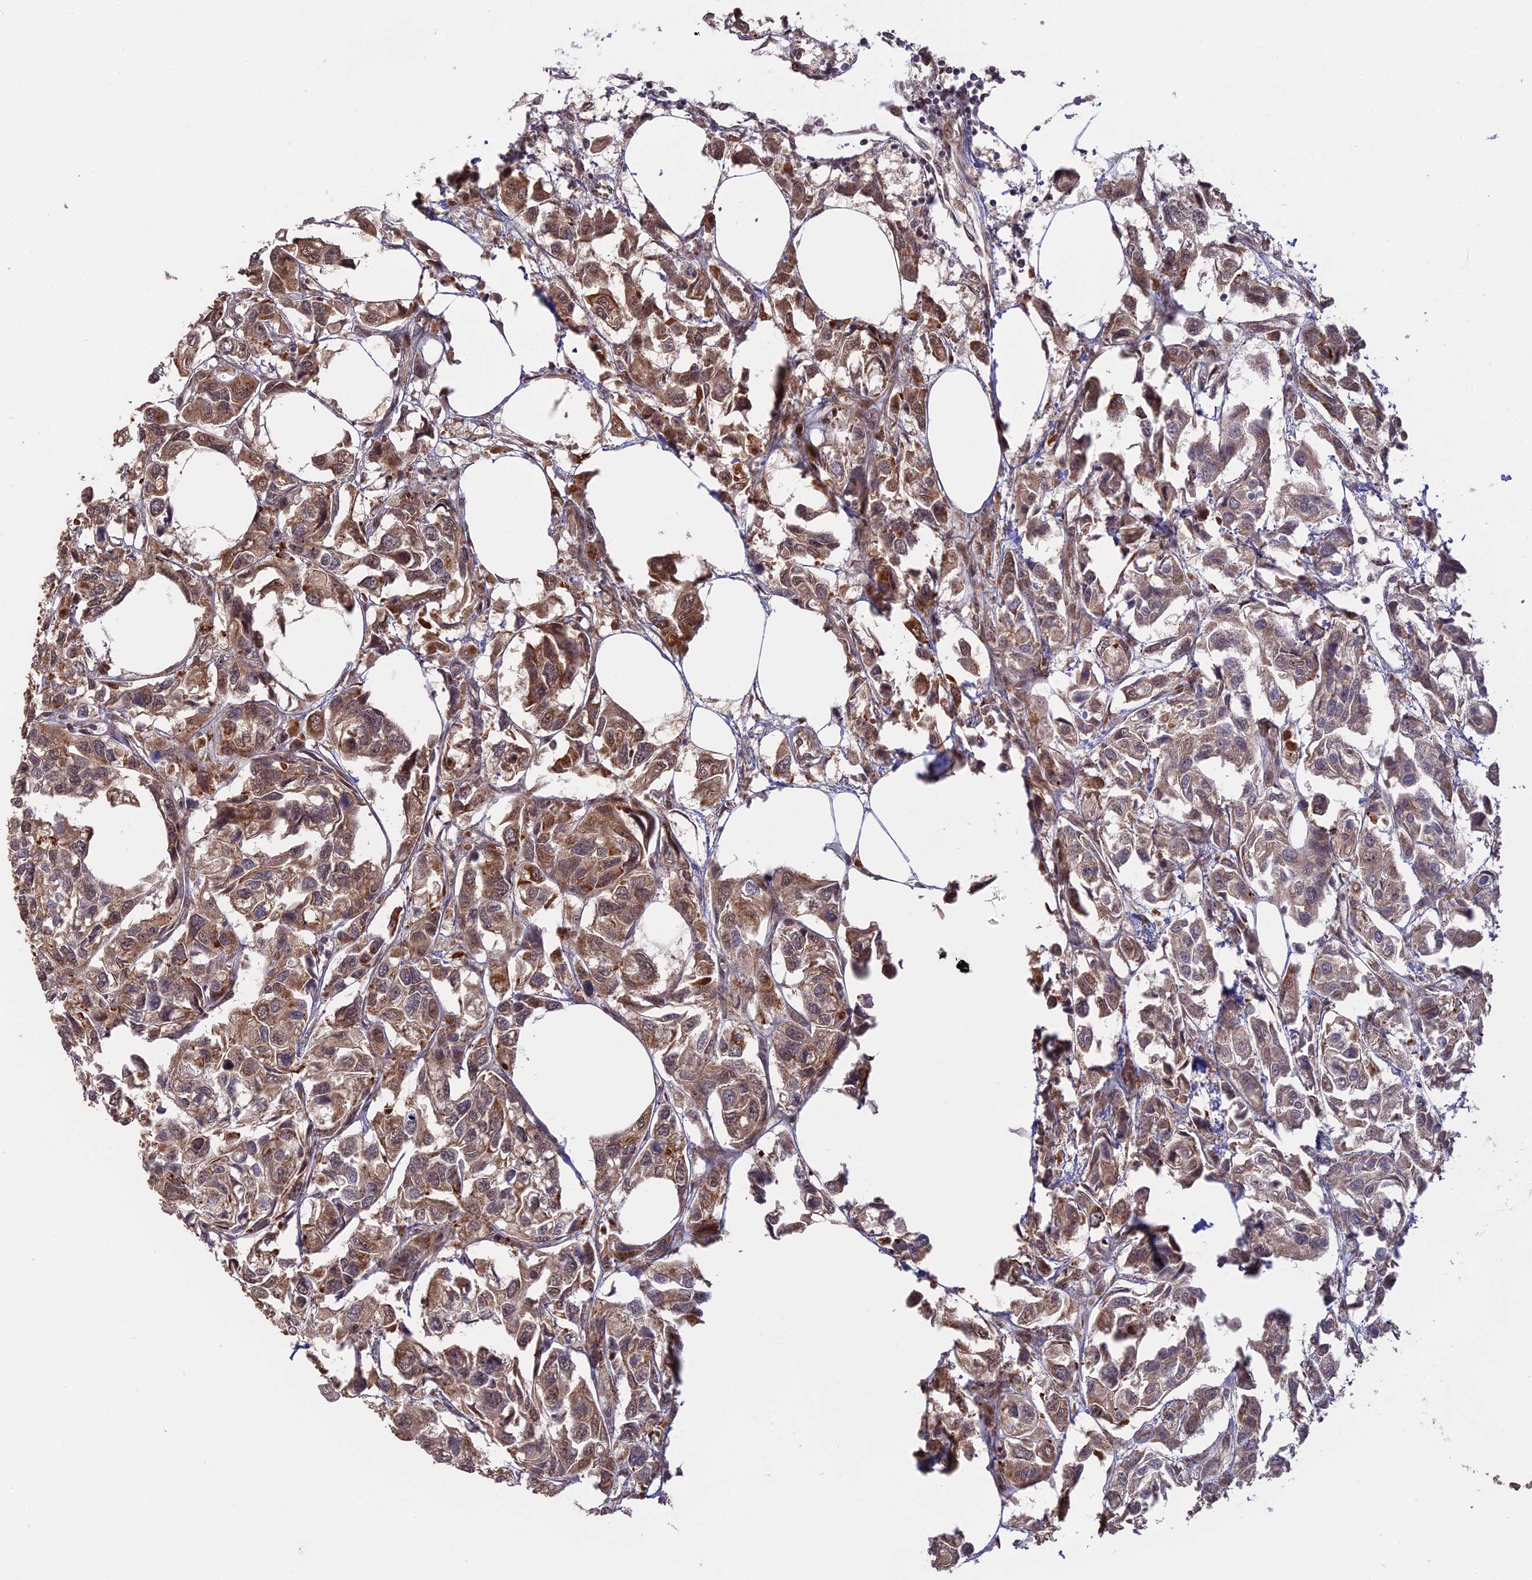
{"staining": {"intensity": "moderate", "quantity": ">75%", "location": "cytoplasmic/membranous,nuclear"}, "tissue": "urothelial cancer", "cell_type": "Tumor cells", "image_type": "cancer", "snomed": [{"axis": "morphology", "description": "Urothelial carcinoma, High grade"}, {"axis": "topography", "description": "Urinary bladder"}], "caption": "Brown immunohistochemical staining in human urothelial cancer displays moderate cytoplasmic/membranous and nuclear positivity in about >75% of tumor cells.", "gene": "GSKIP", "patient": {"sex": "male", "age": 67}}